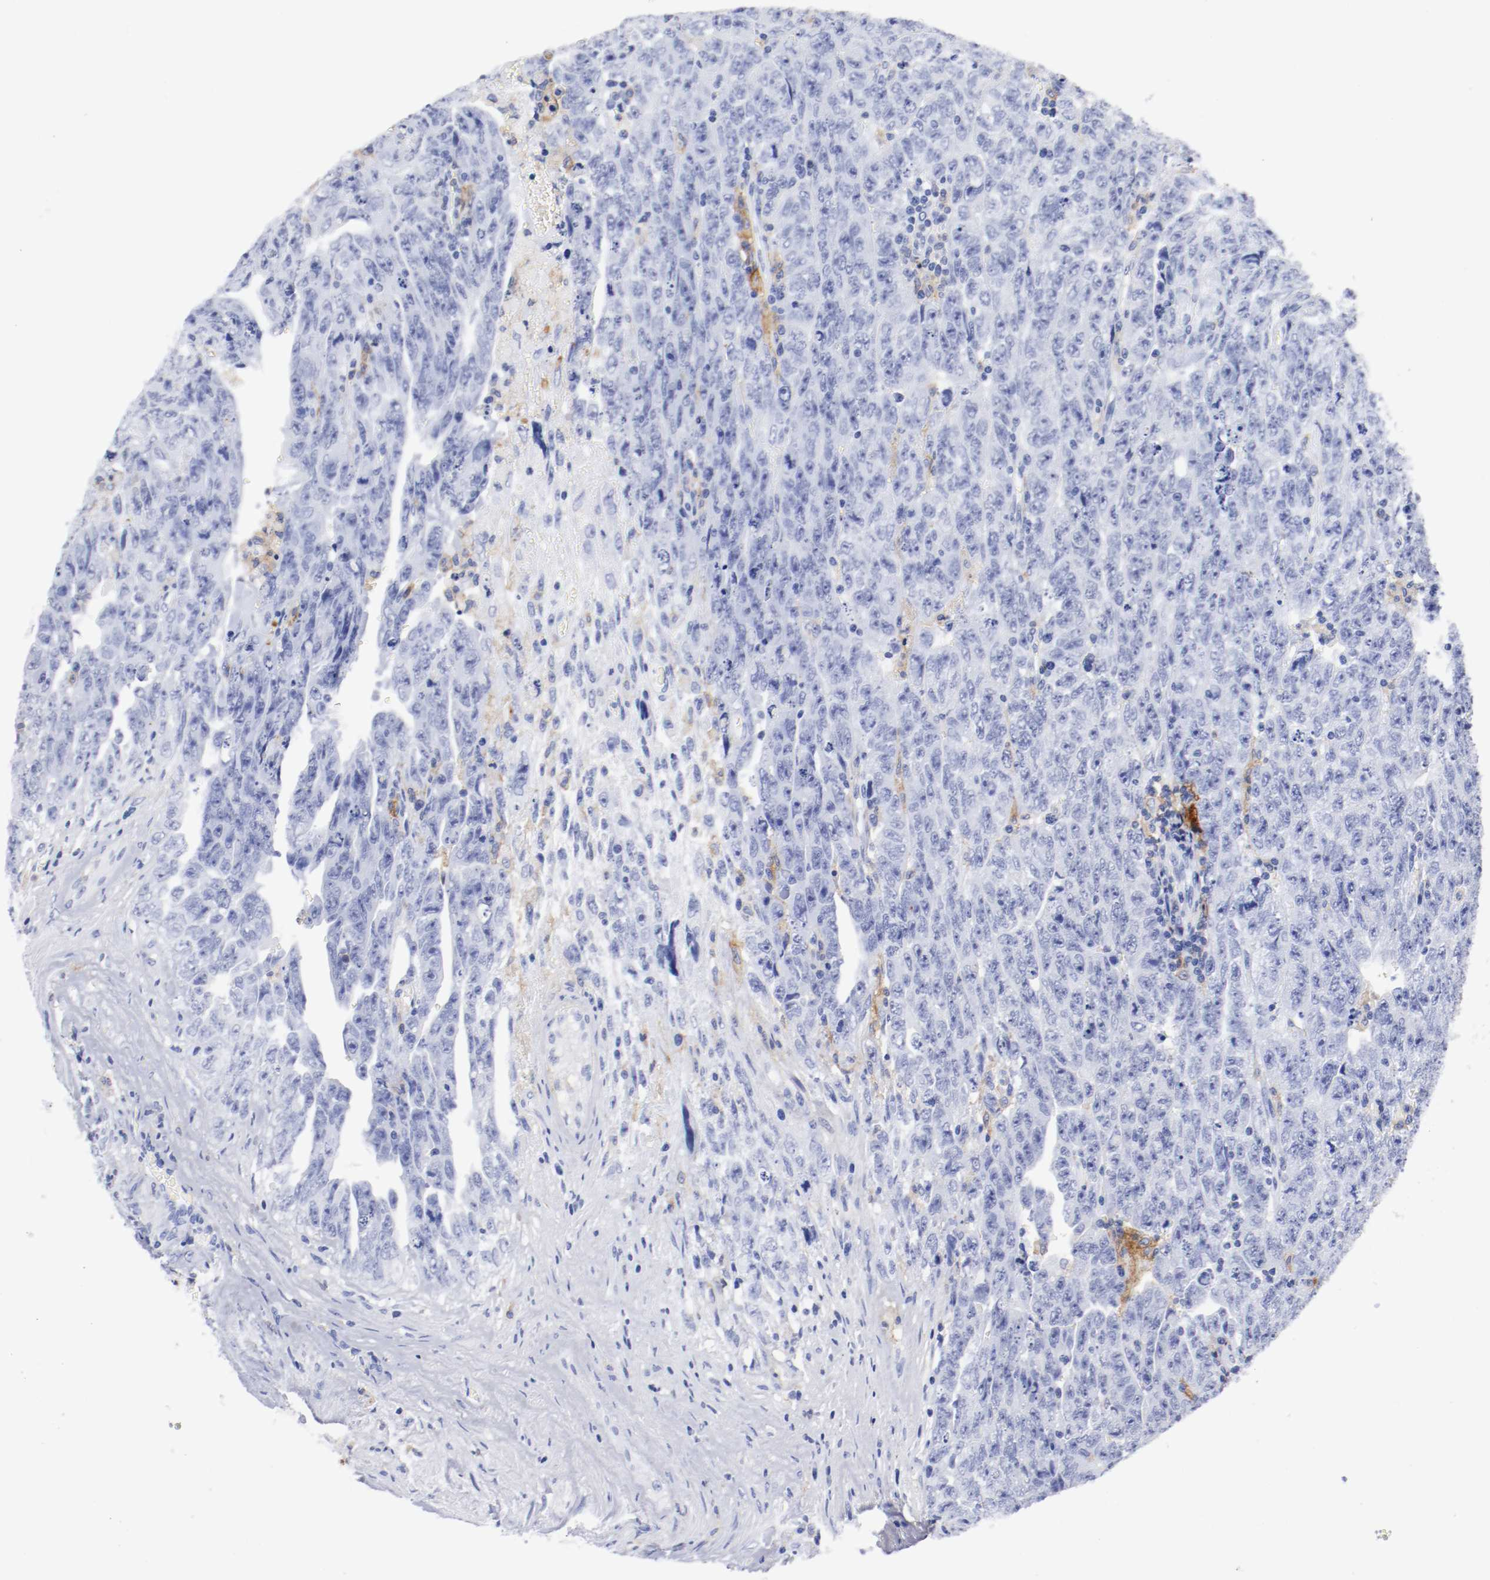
{"staining": {"intensity": "negative", "quantity": "none", "location": "none"}, "tissue": "testis cancer", "cell_type": "Tumor cells", "image_type": "cancer", "snomed": [{"axis": "morphology", "description": "Carcinoma, Embryonal, NOS"}, {"axis": "topography", "description": "Testis"}], "caption": "A high-resolution histopathology image shows IHC staining of testis embryonal carcinoma, which exhibits no significant positivity in tumor cells.", "gene": "ITGAX", "patient": {"sex": "male", "age": 28}}